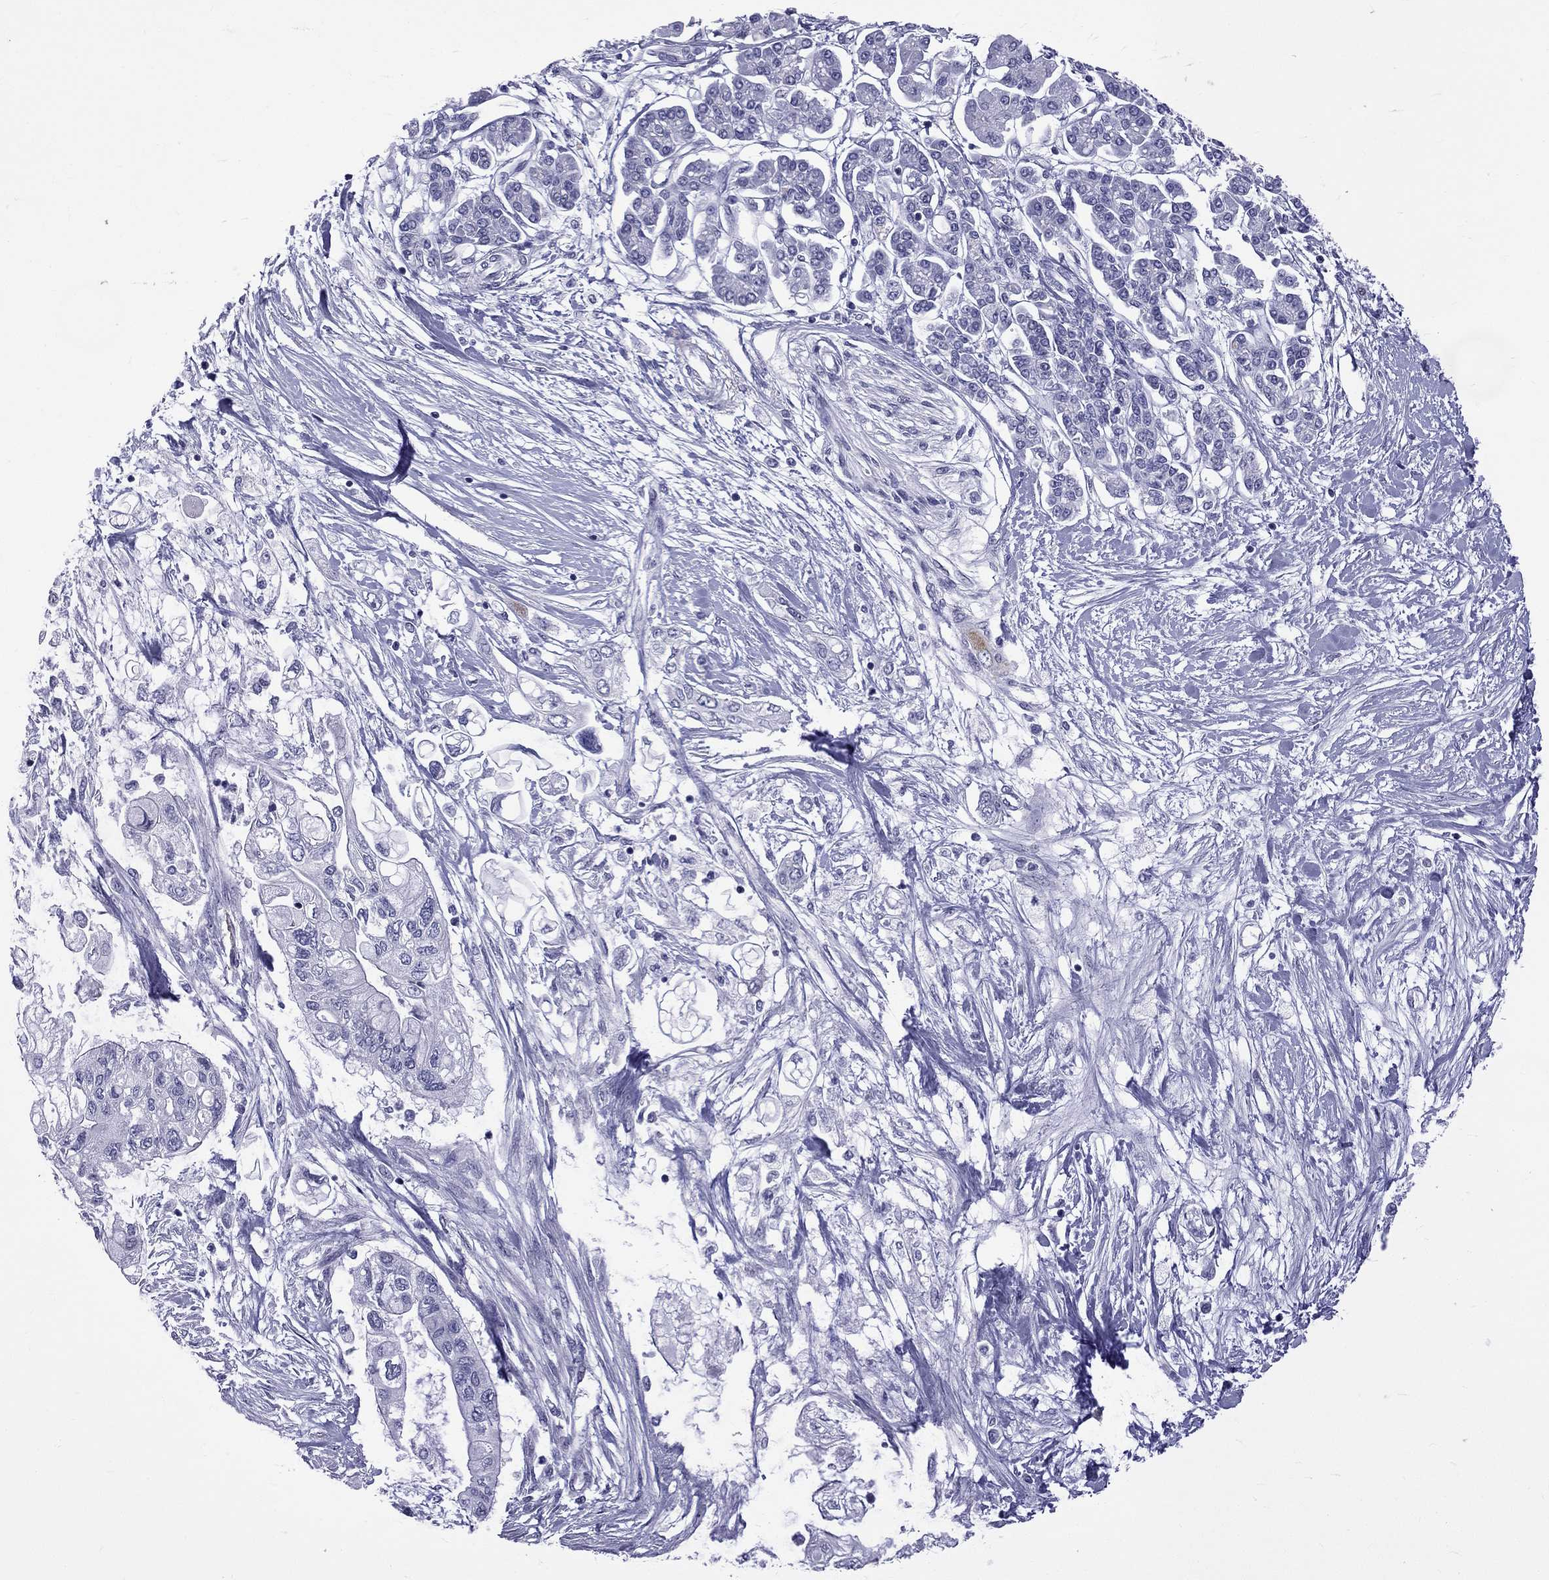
{"staining": {"intensity": "negative", "quantity": "none", "location": "none"}, "tissue": "pancreatic cancer", "cell_type": "Tumor cells", "image_type": "cancer", "snomed": [{"axis": "morphology", "description": "Adenocarcinoma, NOS"}, {"axis": "topography", "description": "Pancreas"}], "caption": "The immunohistochemistry photomicrograph has no significant expression in tumor cells of pancreatic adenocarcinoma tissue. (Stains: DAB (3,3'-diaminobenzidine) IHC with hematoxylin counter stain, Microscopy: brightfield microscopy at high magnification).", "gene": "RTL9", "patient": {"sex": "female", "age": 77}}